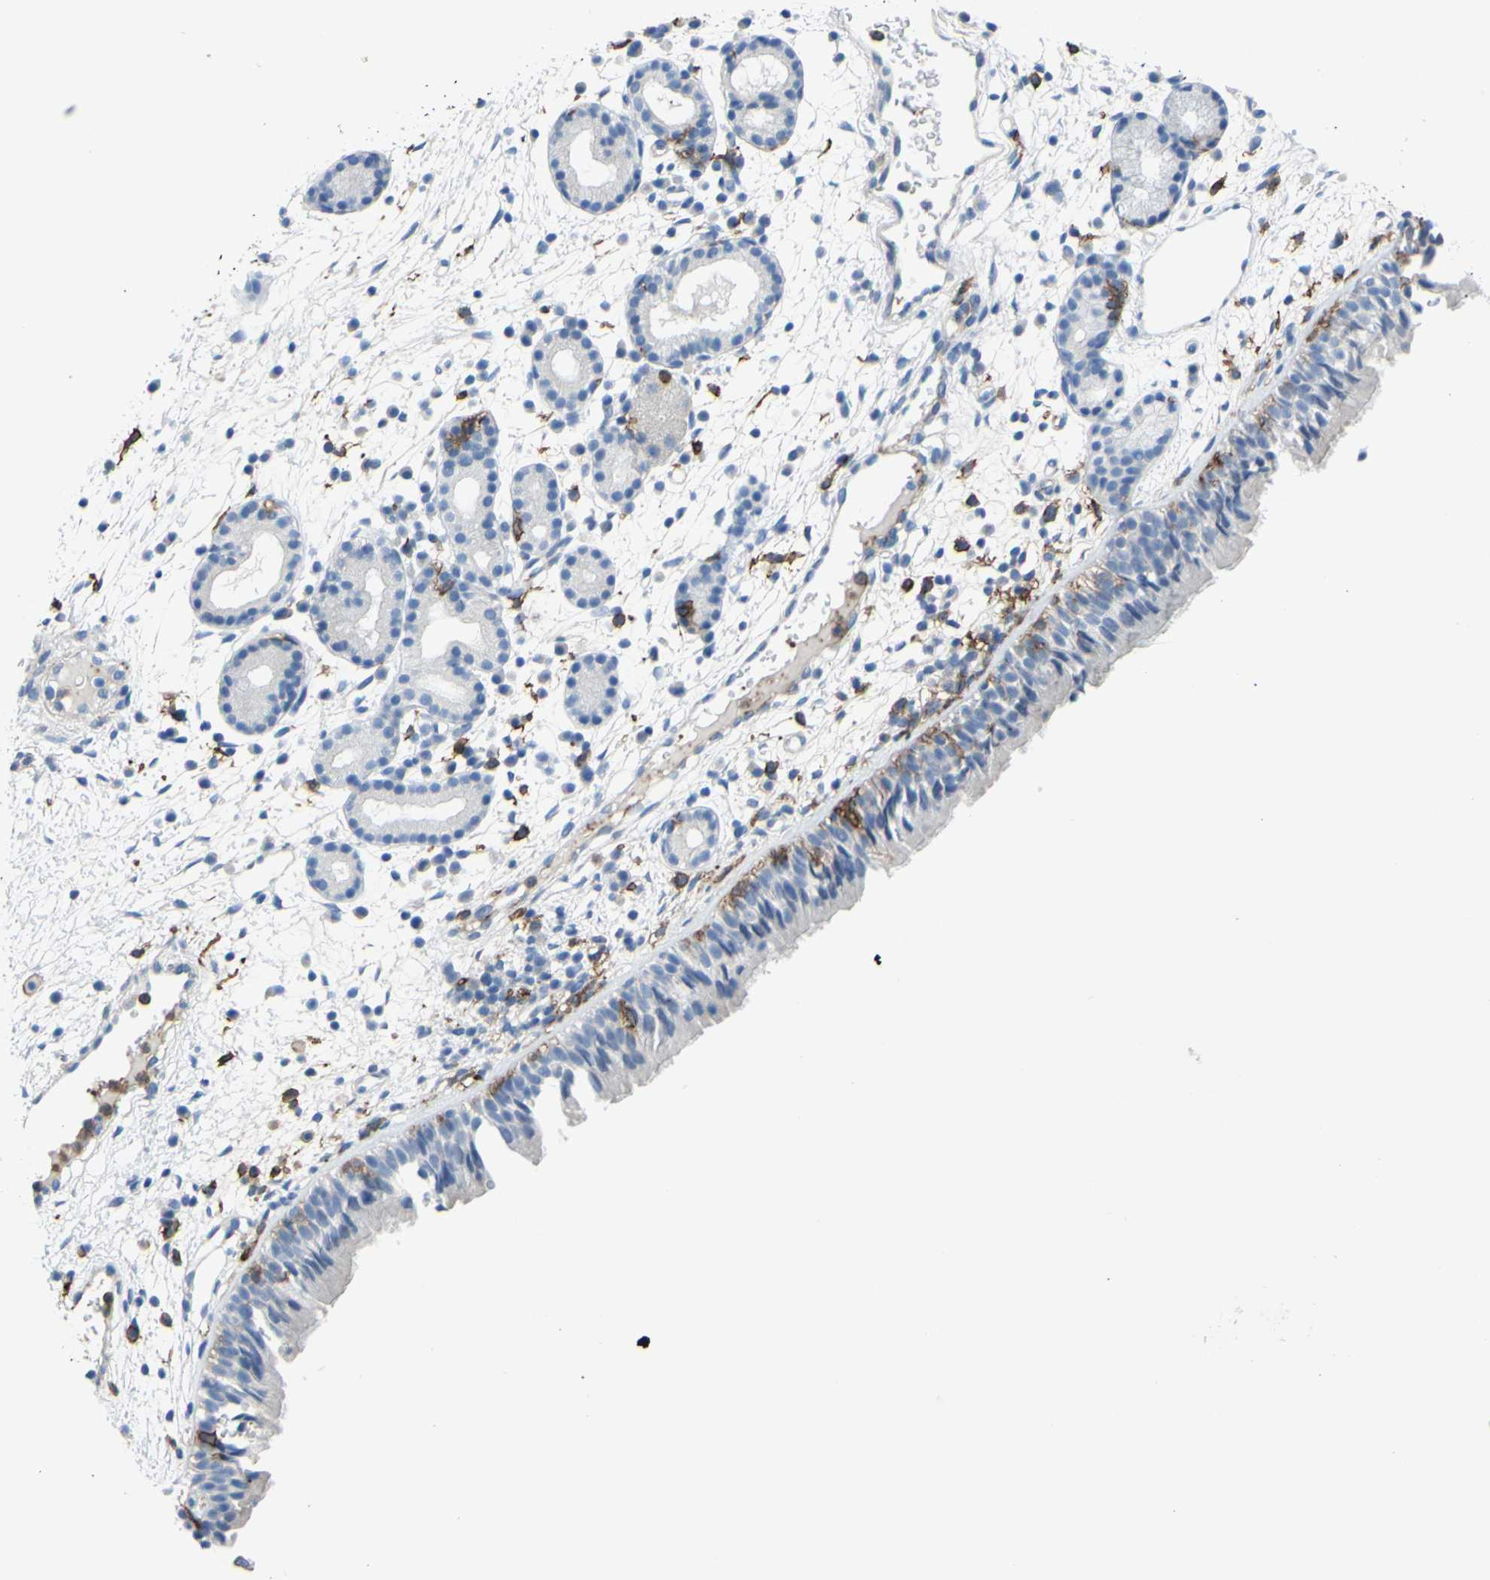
{"staining": {"intensity": "negative", "quantity": "none", "location": "none"}, "tissue": "nasopharynx", "cell_type": "Respiratory epithelial cells", "image_type": "normal", "snomed": [{"axis": "morphology", "description": "Normal tissue, NOS"}, {"axis": "morphology", "description": "Inflammation, NOS"}, {"axis": "topography", "description": "Nasopharynx"}], "caption": "A micrograph of human nasopharynx is negative for staining in respiratory epithelial cells. (Immunohistochemistry, brightfield microscopy, high magnification).", "gene": "FCGR2A", "patient": {"sex": "female", "age": 55}}